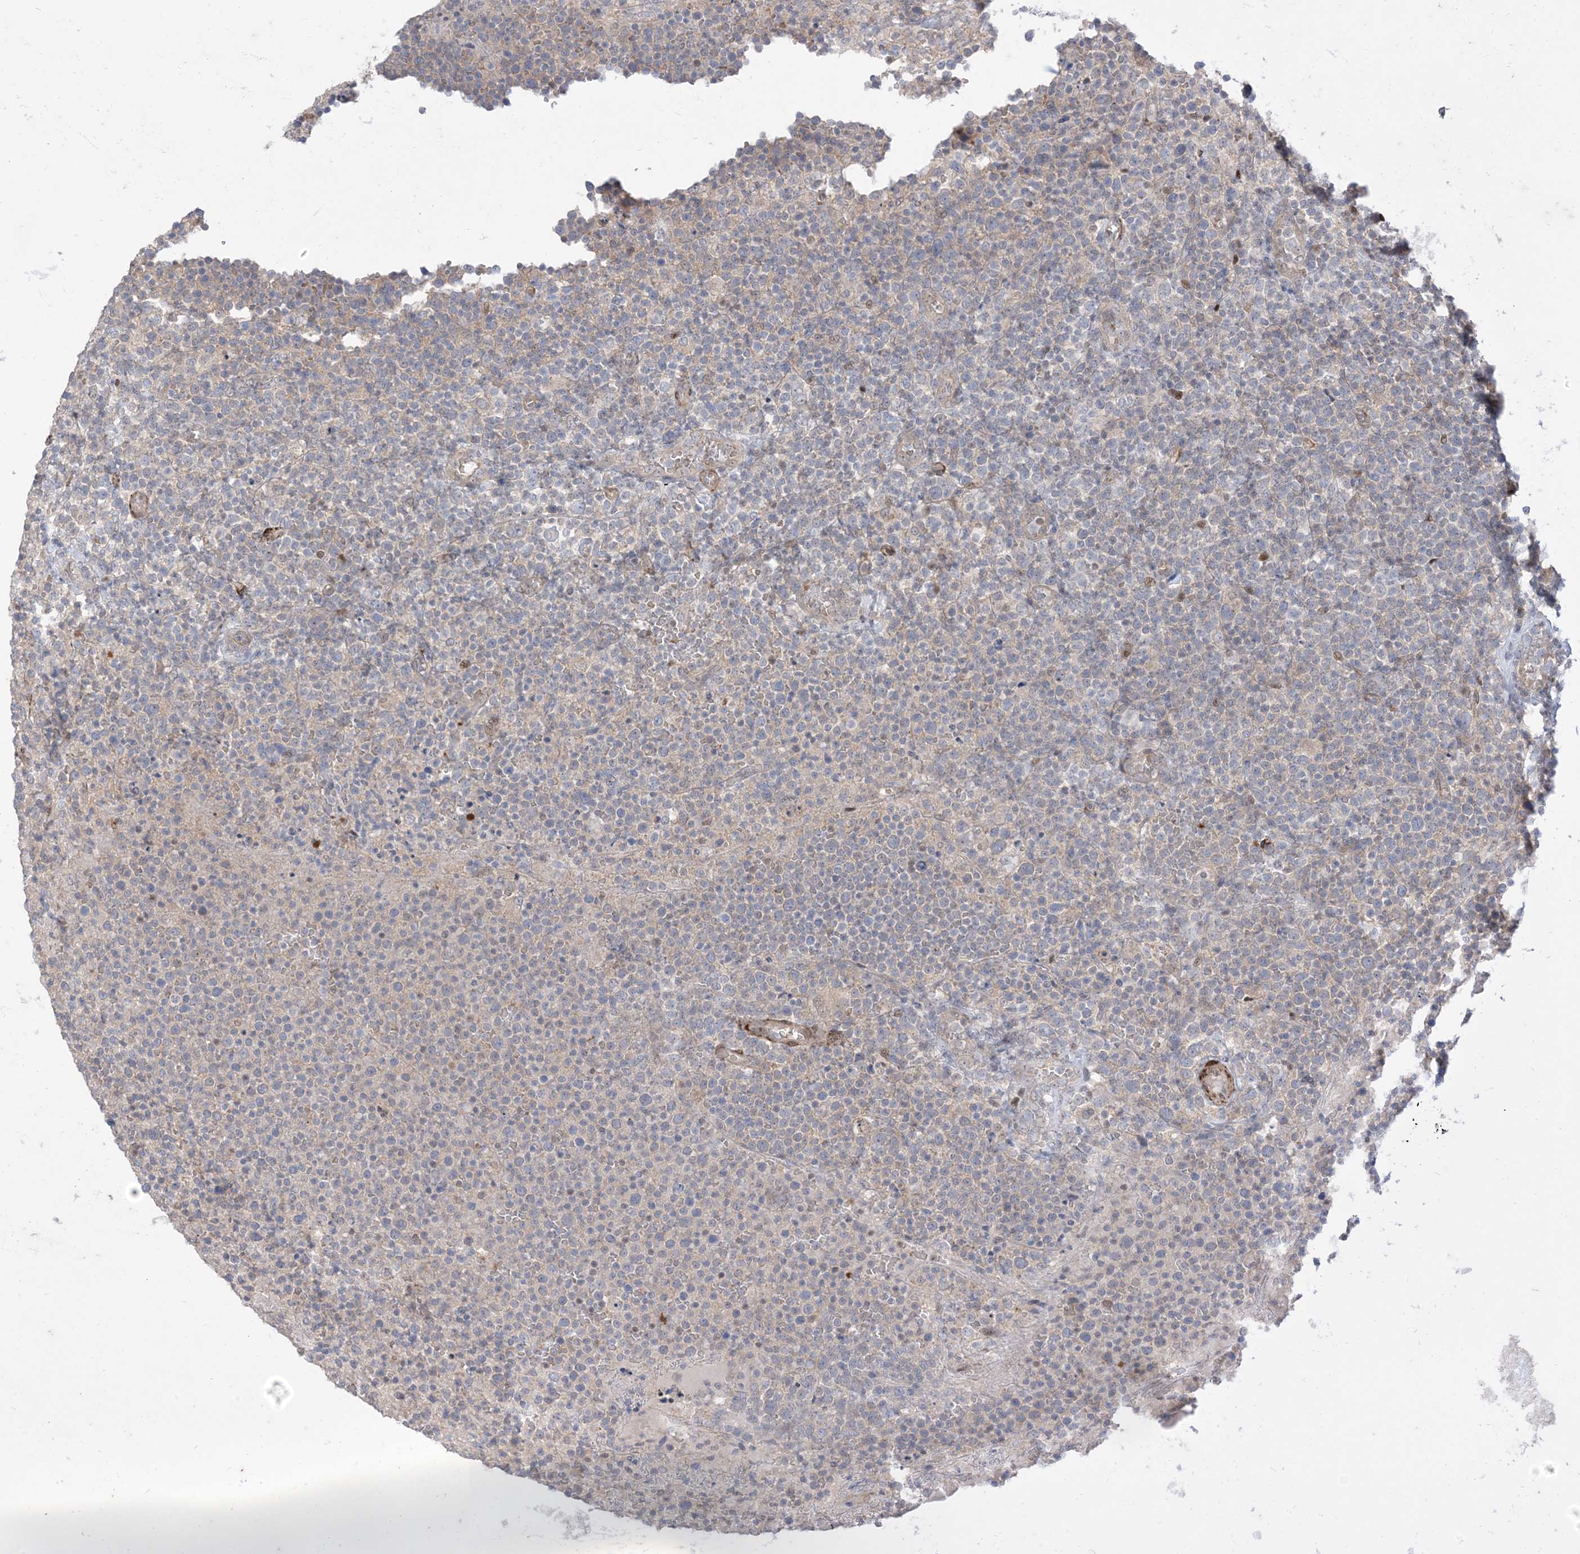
{"staining": {"intensity": "negative", "quantity": "none", "location": "none"}, "tissue": "lymphoma", "cell_type": "Tumor cells", "image_type": "cancer", "snomed": [{"axis": "morphology", "description": "Malignant lymphoma, non-Hodgkin's type, High grade"}, {"axis": "topography", "description": "Lymph node"}], "caption": "Tumor cells are negative for protein expression in human lymphoma.", "gene": "RIN1", "patient": {"sex": "male", "age": 61}}